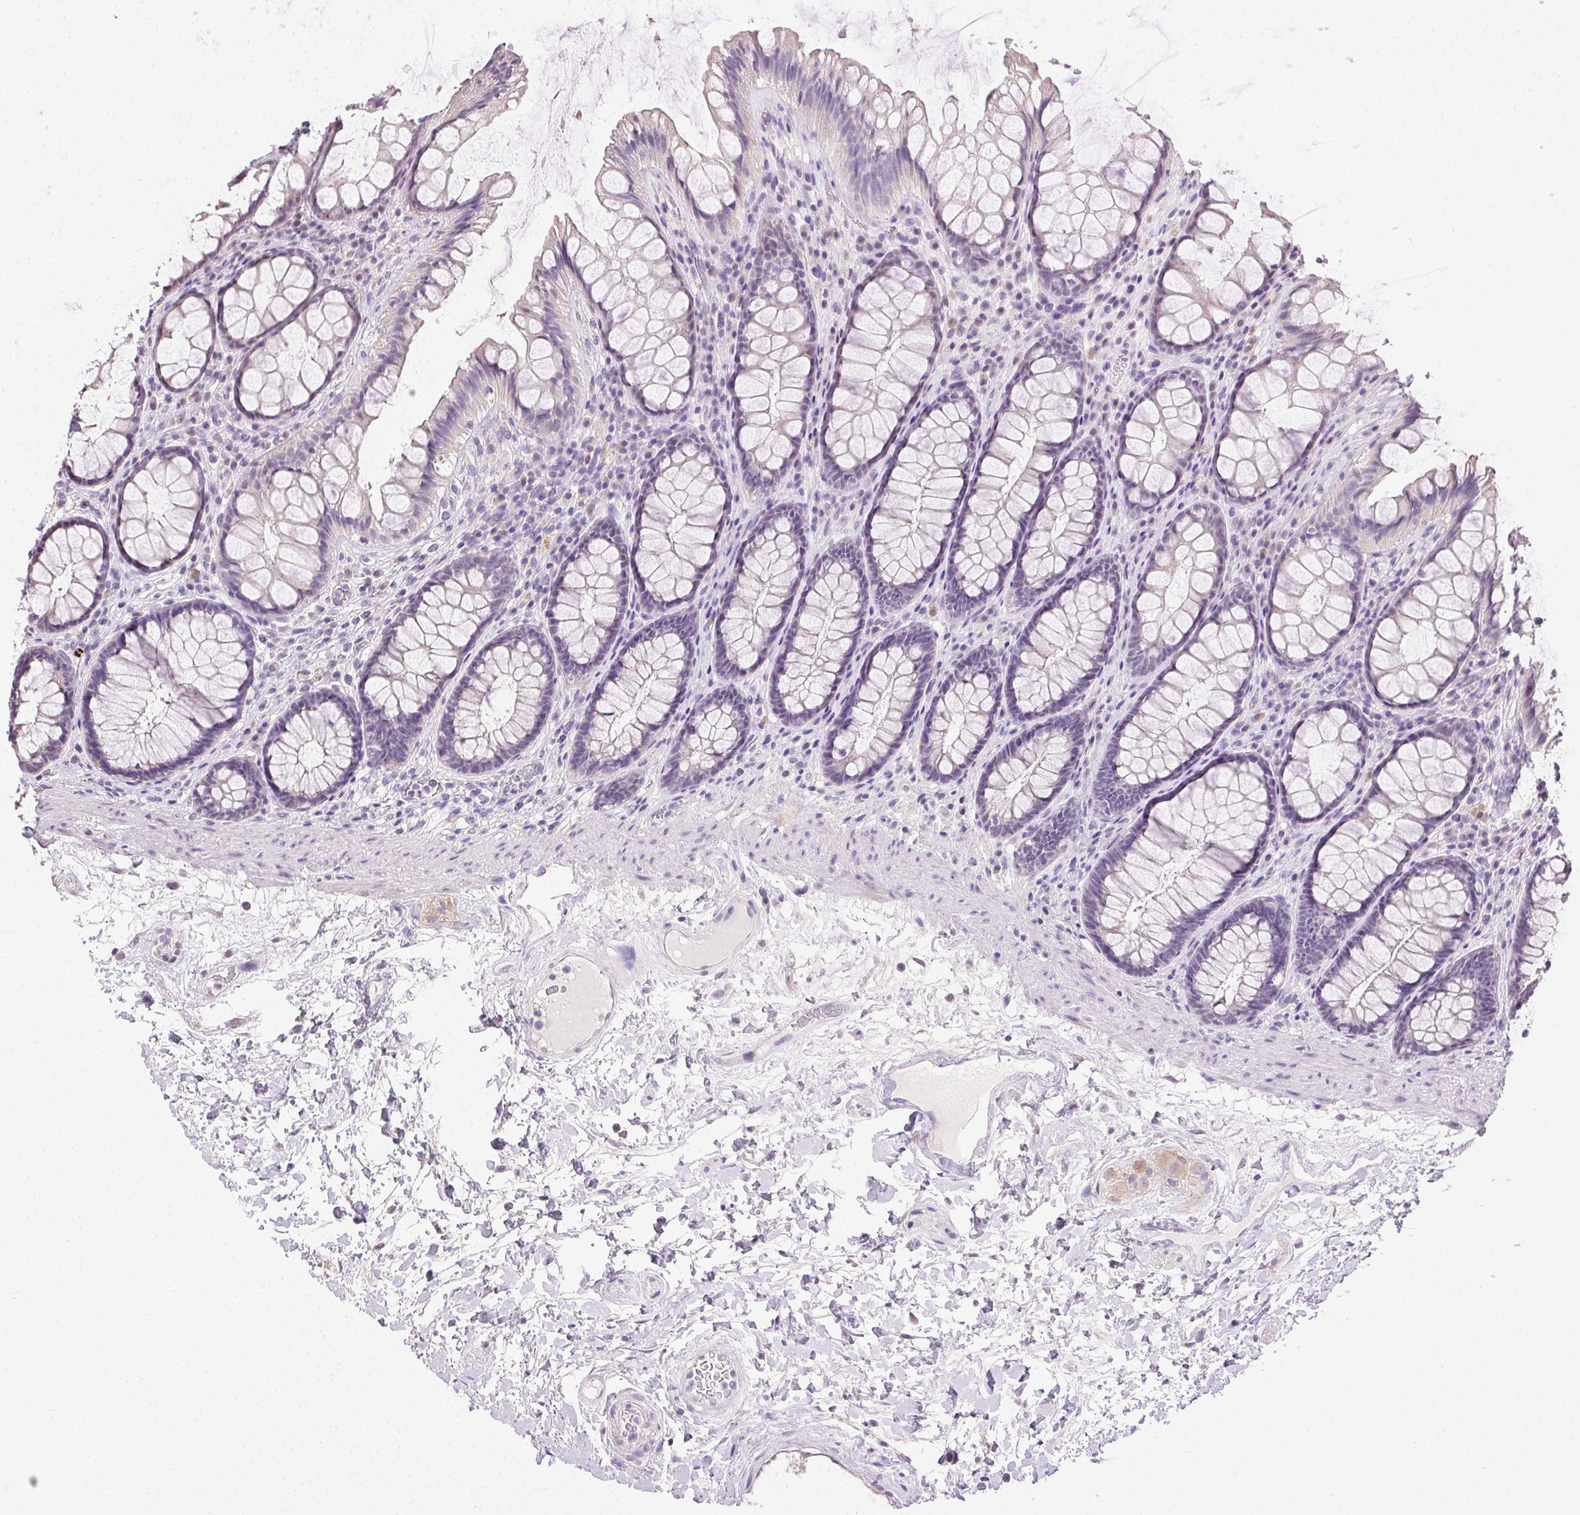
{"staining": {"intensity": "negative", "quantity": "none", "location": "none"}, "tissue": "rectum", "cell_type": "Glandular cells", "image_type": "normal", "snomed": [{"axis": "morphology", "description": "Normal tissue, NOS"}, {"axis": "topography", "description": "Rectum"}], "caption": "Immunohistochemical staining of benign rectum exhibits no significant positivity in glandular cells. (DAB IHC with hematoxylin counter stain).", "gene": "SYCE2", "patient": {"sex": "male", "age": 72}}